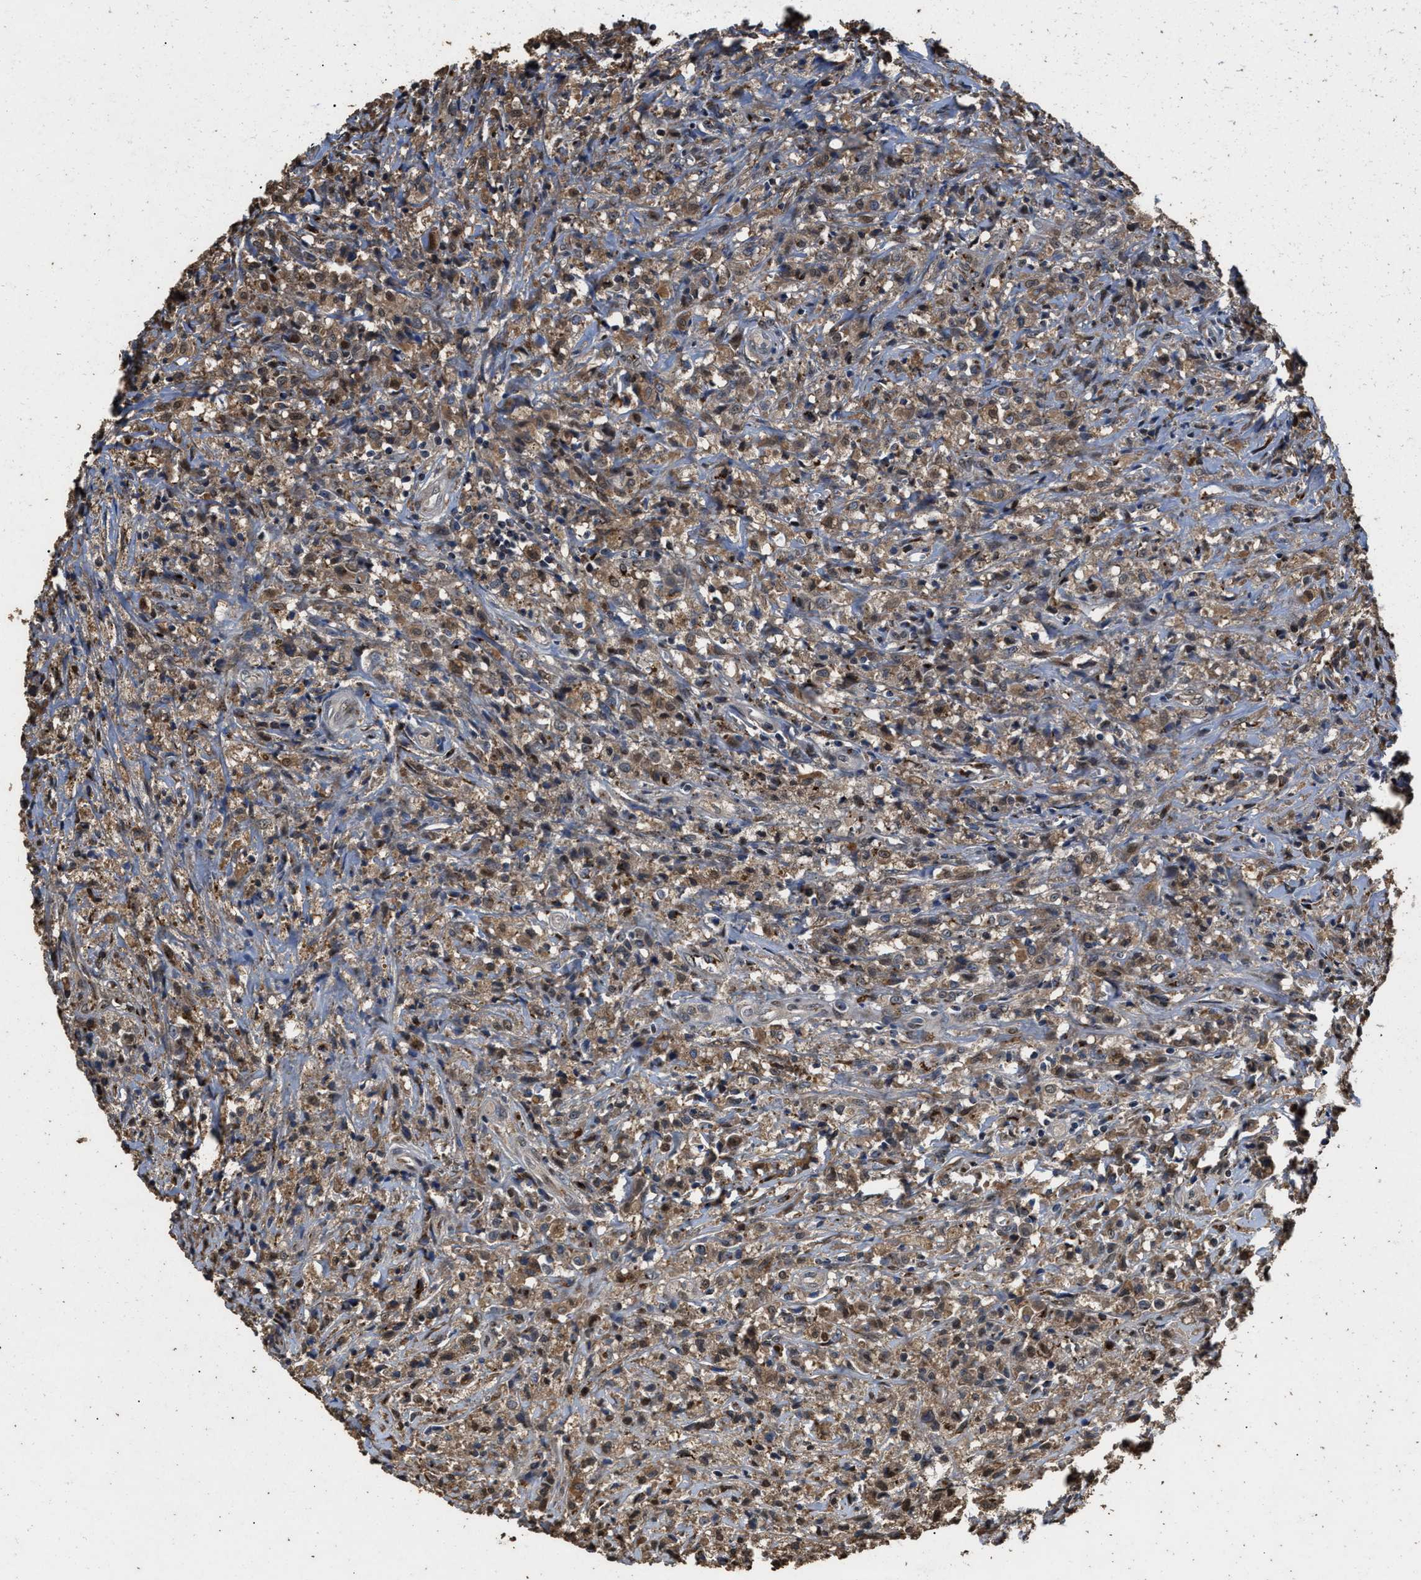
{"staining": {"intensity": "weak", "quantity": ">75%", "location": "cytoplasmic/membranous,nuclear"}, "tissue": "testis cancer", "cell_type": "Tumor cells", "image_type": "cancer", "snomed": [{"axis": "morphology", "description": "Carcinoma, Embryonal, NOS"}, {"axis": "topography", "description": "Testis"}], "caption": "Protein expression analysis of human testis cancer (embryonal carcinoma) reveals weak cytoplasmic/membranous and nuclear staining in approximately >75% of tumor cells.", "gene": "TPST2", "patient": {"sex": "male", "age": 2}}